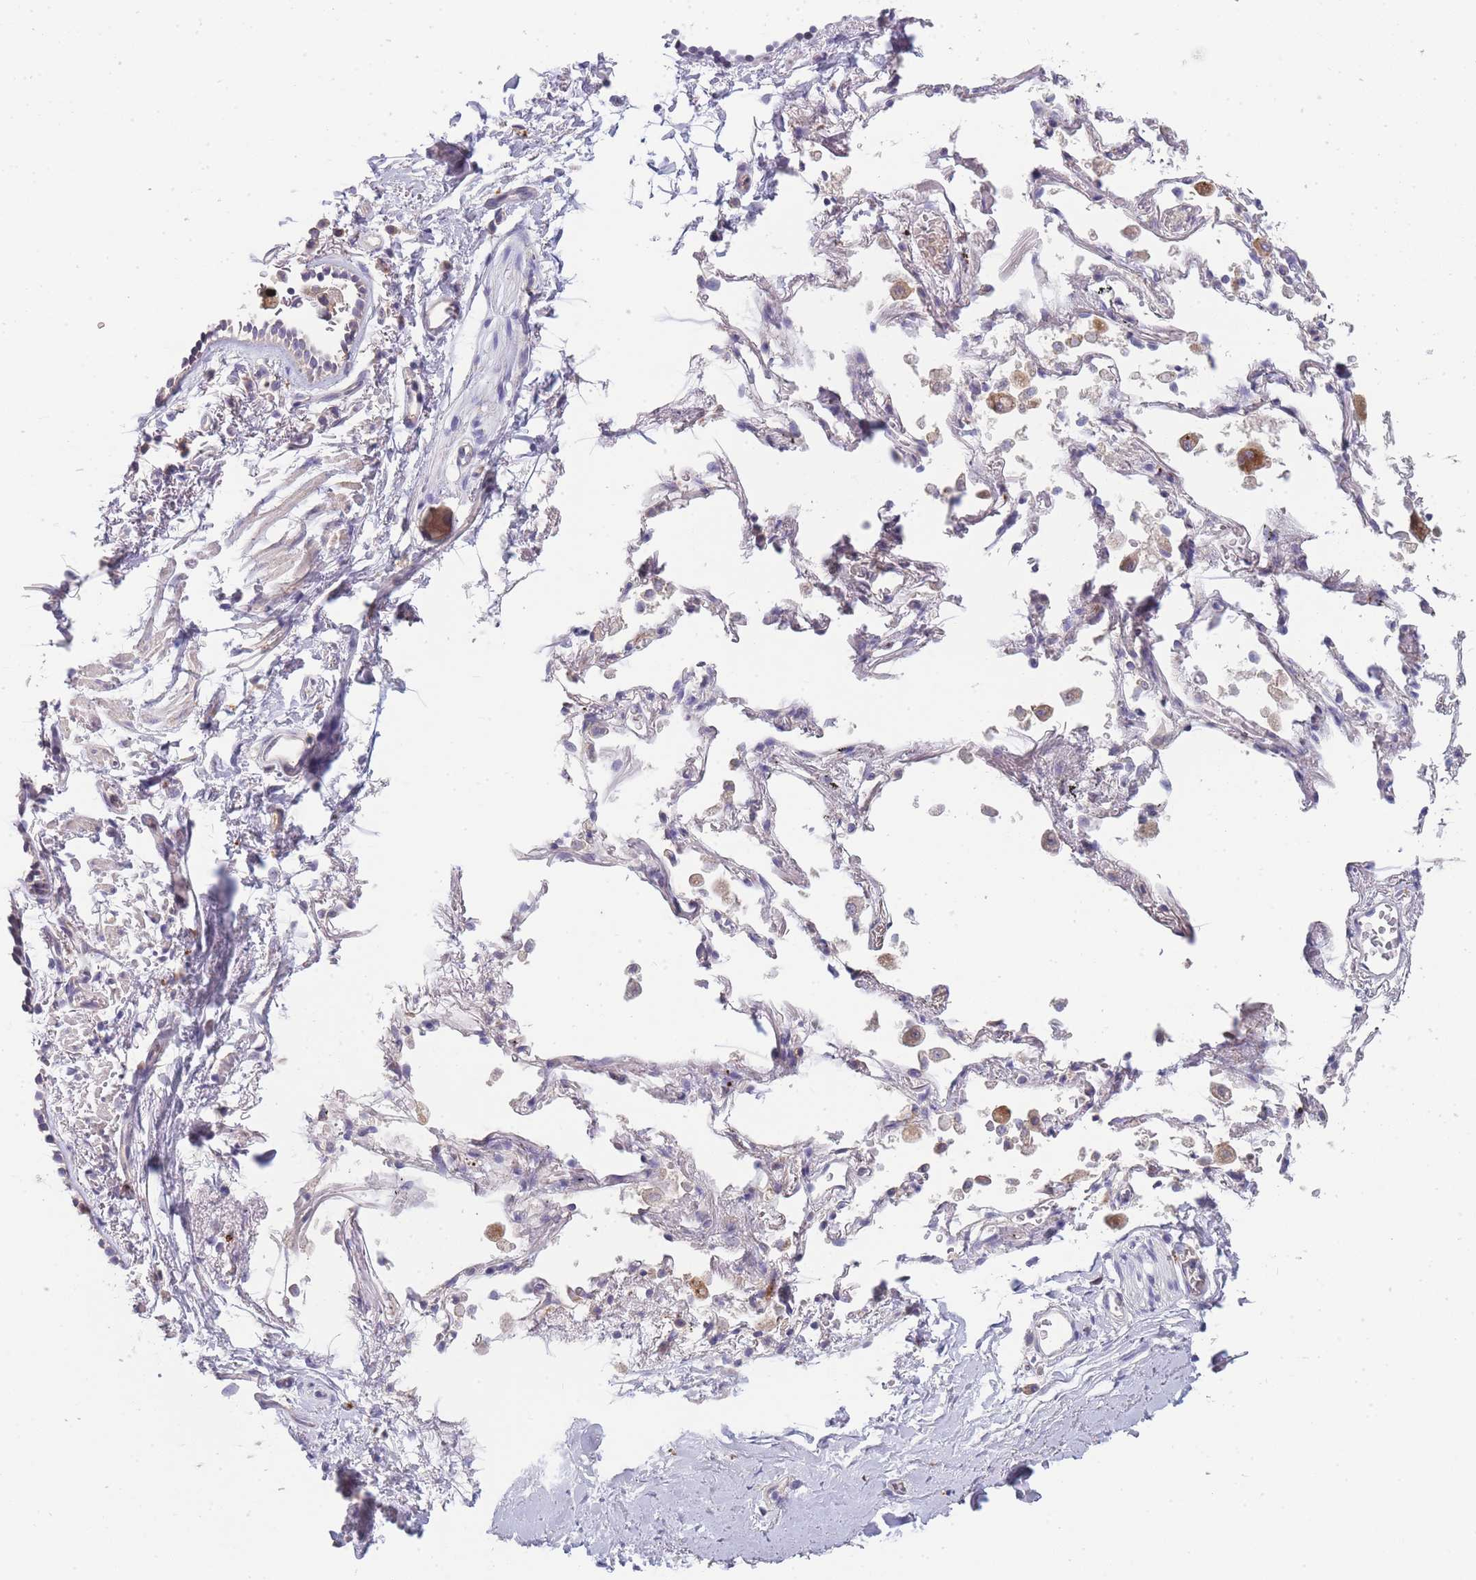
{"staining": {"intensity": "negative", "quantity": "none", "location": "none"}, "tissue": "adipose tissue", "cell_type": "Adipocytes", "image_type": "normal", "snomed": [{"axis": "morphology", "description": "Normal tissue, NOS"}, {"axis": "topography", "description": "Cartilage tissue"}], "caption": "Immunohistochemistry photomicrograph of unremarkable adipose tissue: adipose tissue stained with DAB demonstrates no significant protein expression in adipocytes. (Brightfield microscopy of DAB (3,3'-diaminobenzidine) immunohistochemistry (IHC) at high magnification).", "gene": "TRIM61", "patient": {"sex": "male", "age": 73}}